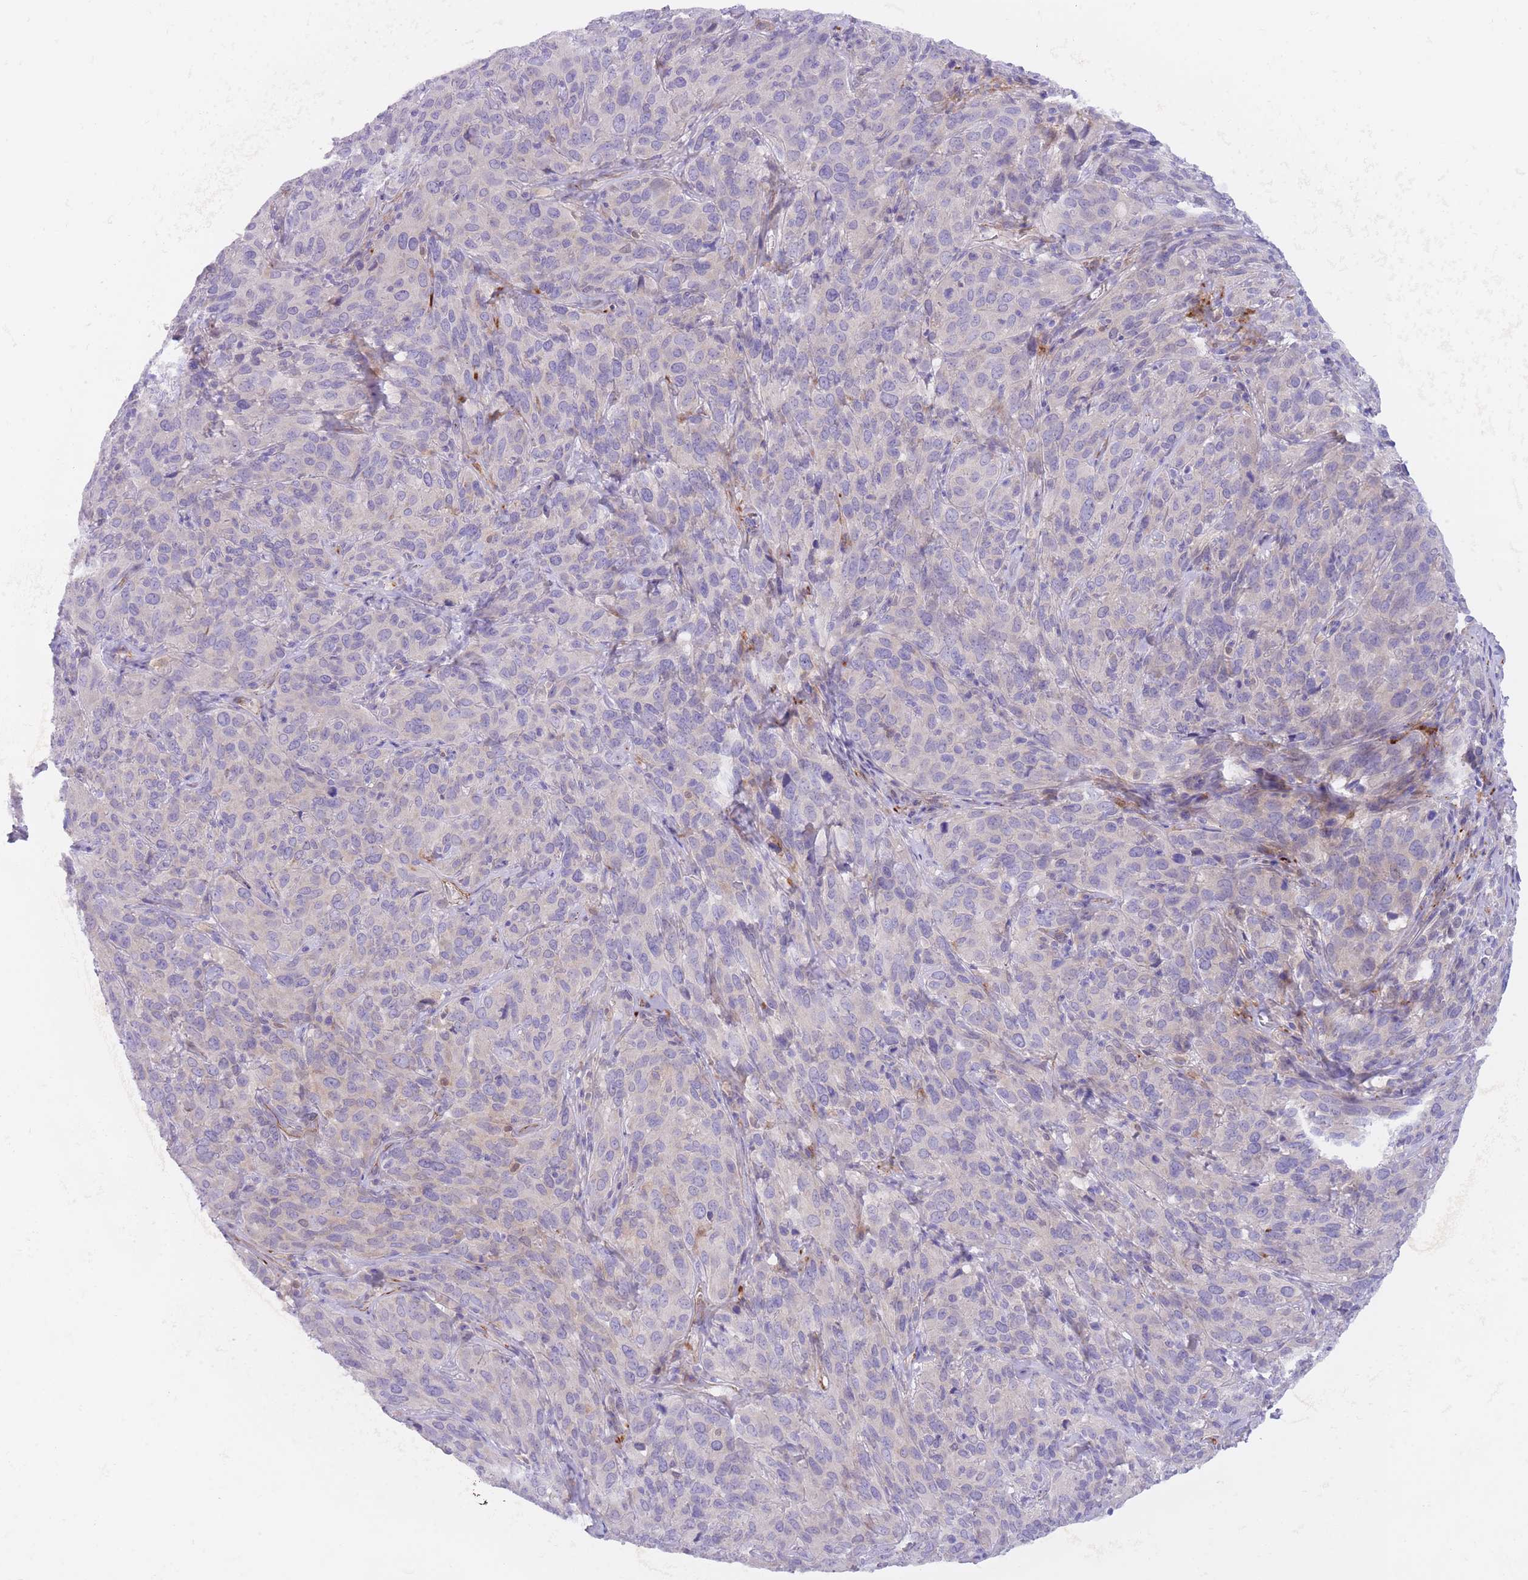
{"staining": {"intensity": "negative", "quantity": "none", "location": "none"}, "tissue": "cervical cancer", "cell_type": "Tumor cells", "image_type": "cancer", "snomed": [{"axis": "morphology", "description": "Squamous cell carcinoma, NOS"}, {"axis": "topography", "description": "Cervix"}], "caption": "A histopathology image of cervical cancer (squamous cell carcinoma) stained for a protein shows no brown staining in tumor cells. (DAB IHC, high magnification).", "gene": "QTRT1", "patient": {"sex": "female", "age": 51}}